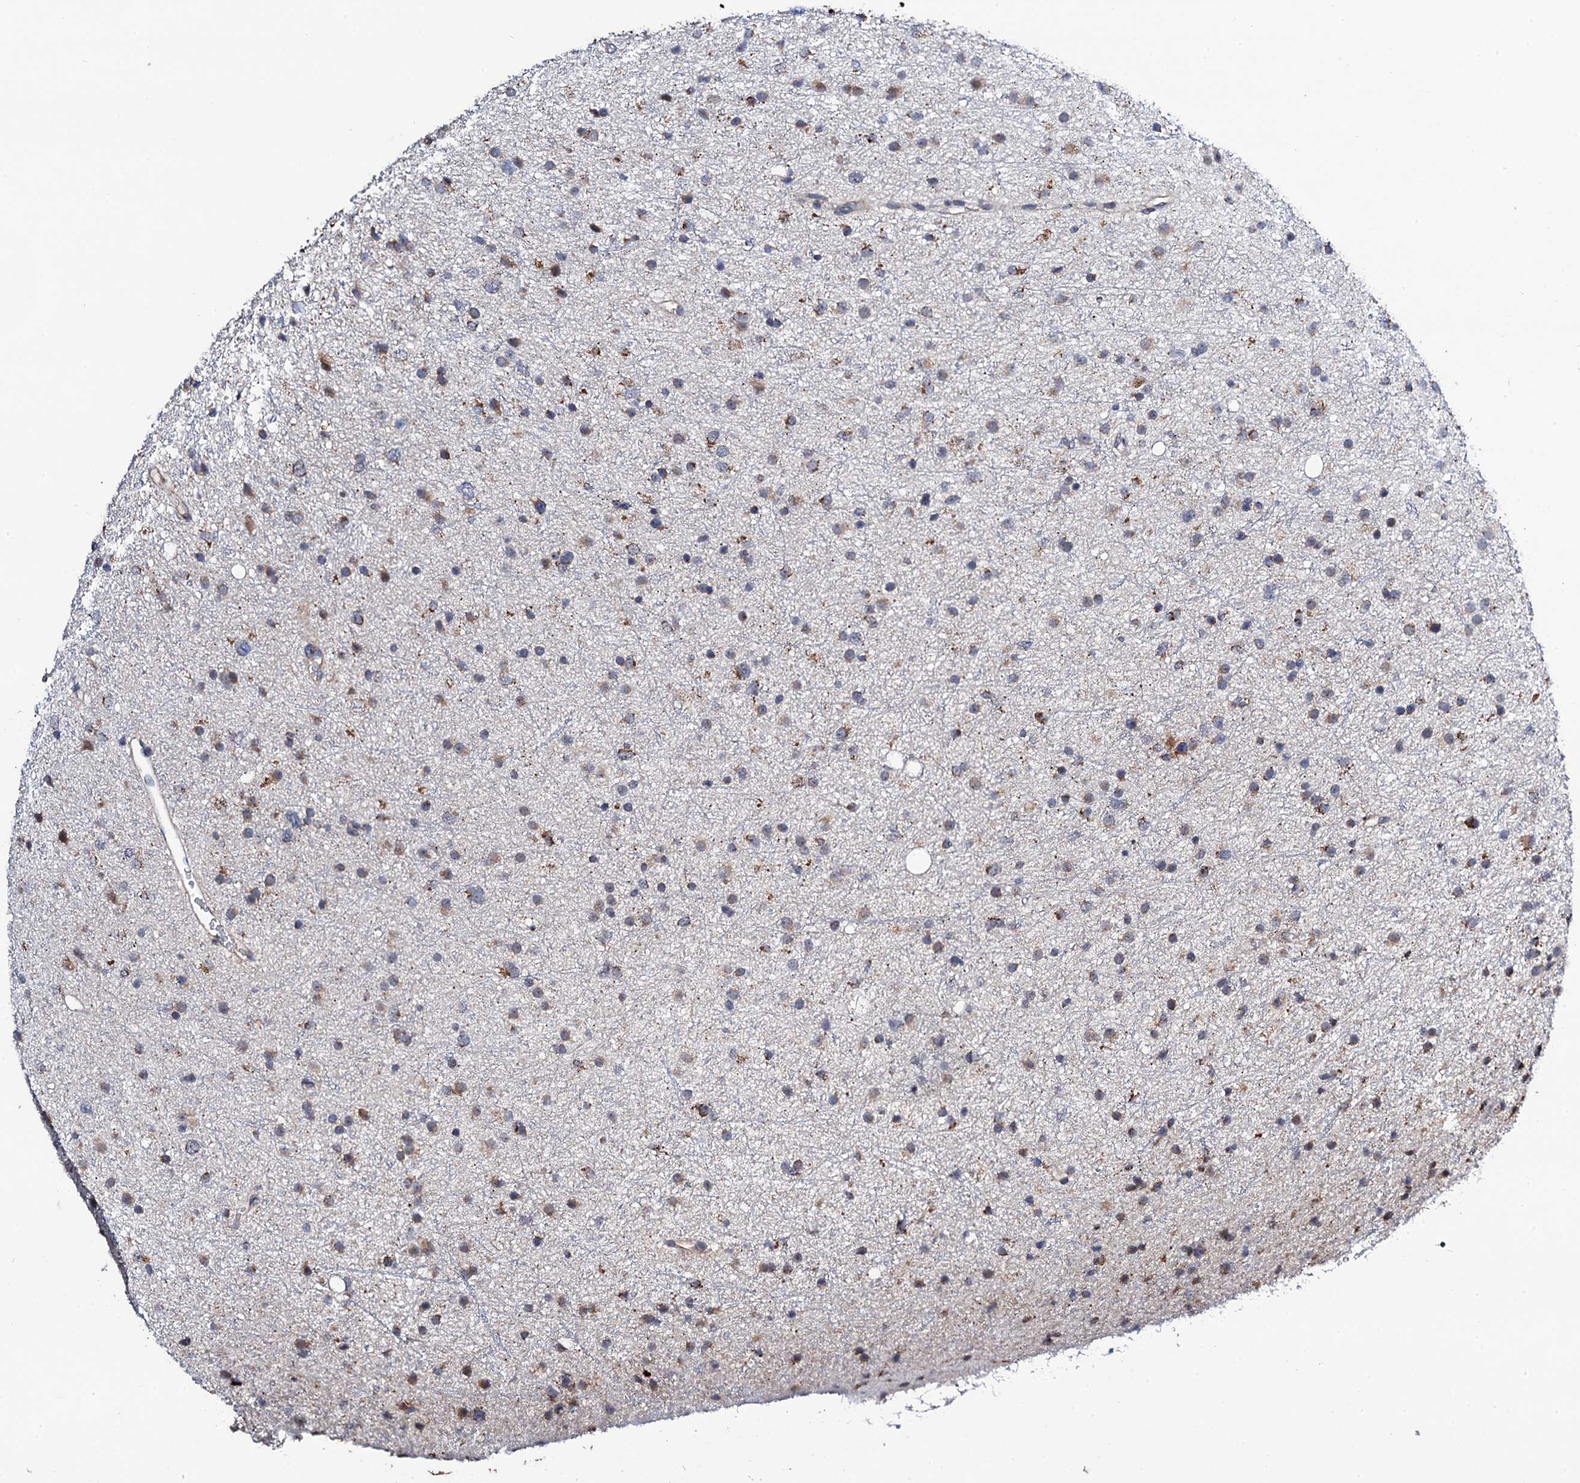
{"staining": {"intensity": "moderate", "quantity": "25%-75%", "location": "cytoplasmic/membranous"}, "tissue": "glioma", "cell_type": "Tumor cells", "image_type": "cancer", "snomed": [{"axis": "morphology", "description": "Glioma, malignant, Low grade"}, {"axis": "topography", "description": "Cerebral cortex"}], "caption": "Immunohistochemical staining of human glioma exhibits medium levels of moderate cytoplasmic/membranous positivity in about 25%-75% of tumor cells.", "gene": "COG4", "patient": {"sex": "female", "age": 39}}